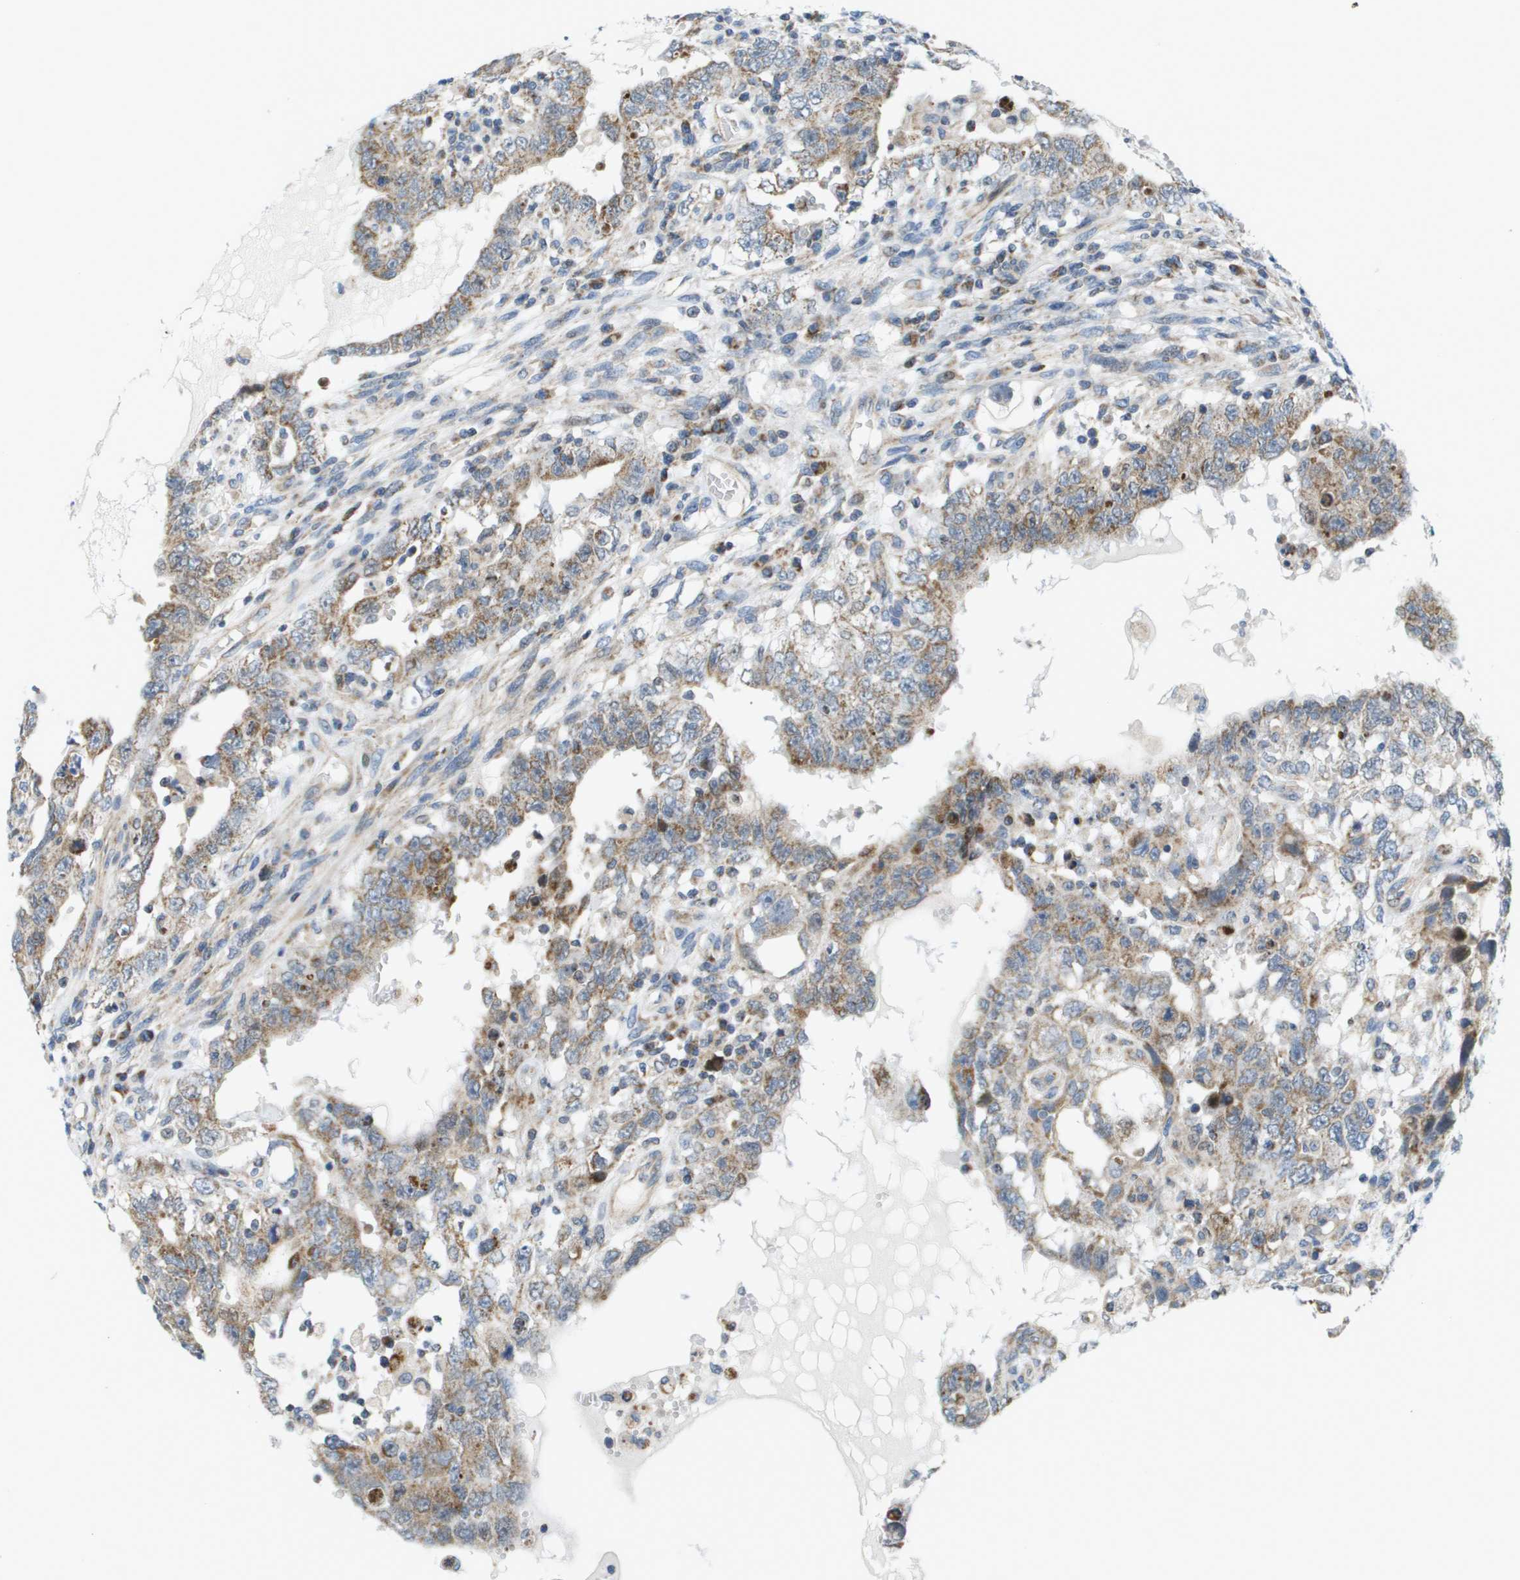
{"staining": {"intensity": "moderate", "quantity": "<25%", "location": "cytoplasmic/membranous"}, "tissue": "testis cancer", "cell_type": "Tumor cells", "image_type": "cancer", "snomed": [{"axis": "morphology", "description": "Carcinoma, Embryonal, NOS"}, {"axis": "topography", "description": "Testis"}], "caption": "Testis embryonal carcinoma stained for a protein displays moderate cytoplasmic/membranous positivity in tumor cells. (DAB (3,3'-diaminobenzidine) = brown stain, brightfield microscopy at high magnification).", "gene": "KRT23", "patient": {"sex": "male", "age": 26}}